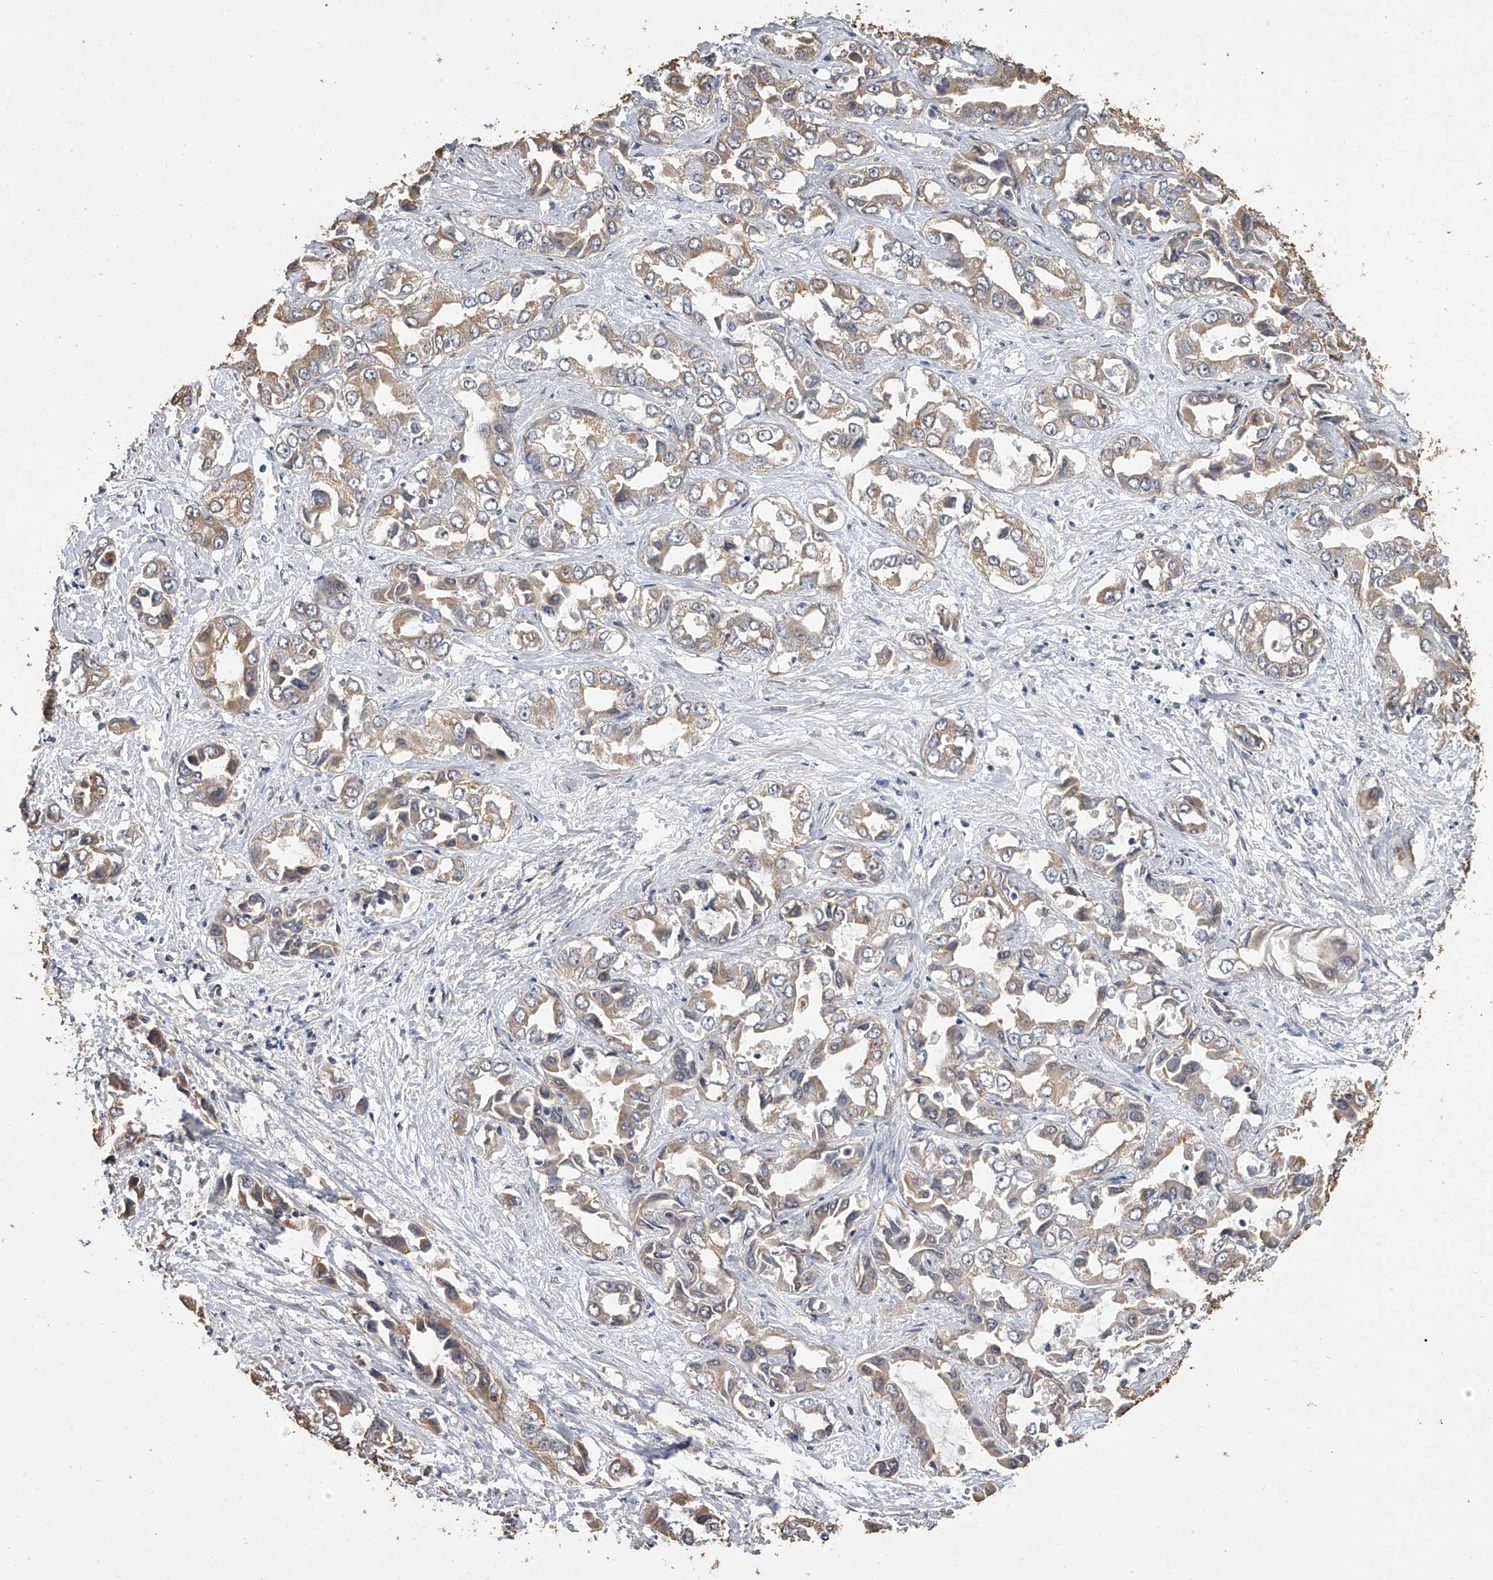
{"staining": {"intensity": "moderate", "quantity": ">75%", "location": "cytoplasmic/membranous"}, "tissue": "liver cancer", "cell_type": "Tumor cells", "image_type": "cancer", "snomed": [{"axis": "morphology", "description": "Cholangiocarcinoma"}, {"axis": "topography", "description": "Liver"}], "caption": "Liver cancer was stained to show a protein in brown. There is medium levels of moderate cytoplasmic/membranous staining in about >75% of tumor cells. Nuclei are stained in blue.", "gene": "MRPL28", "patient": {"sex": "female", "age": 52}}